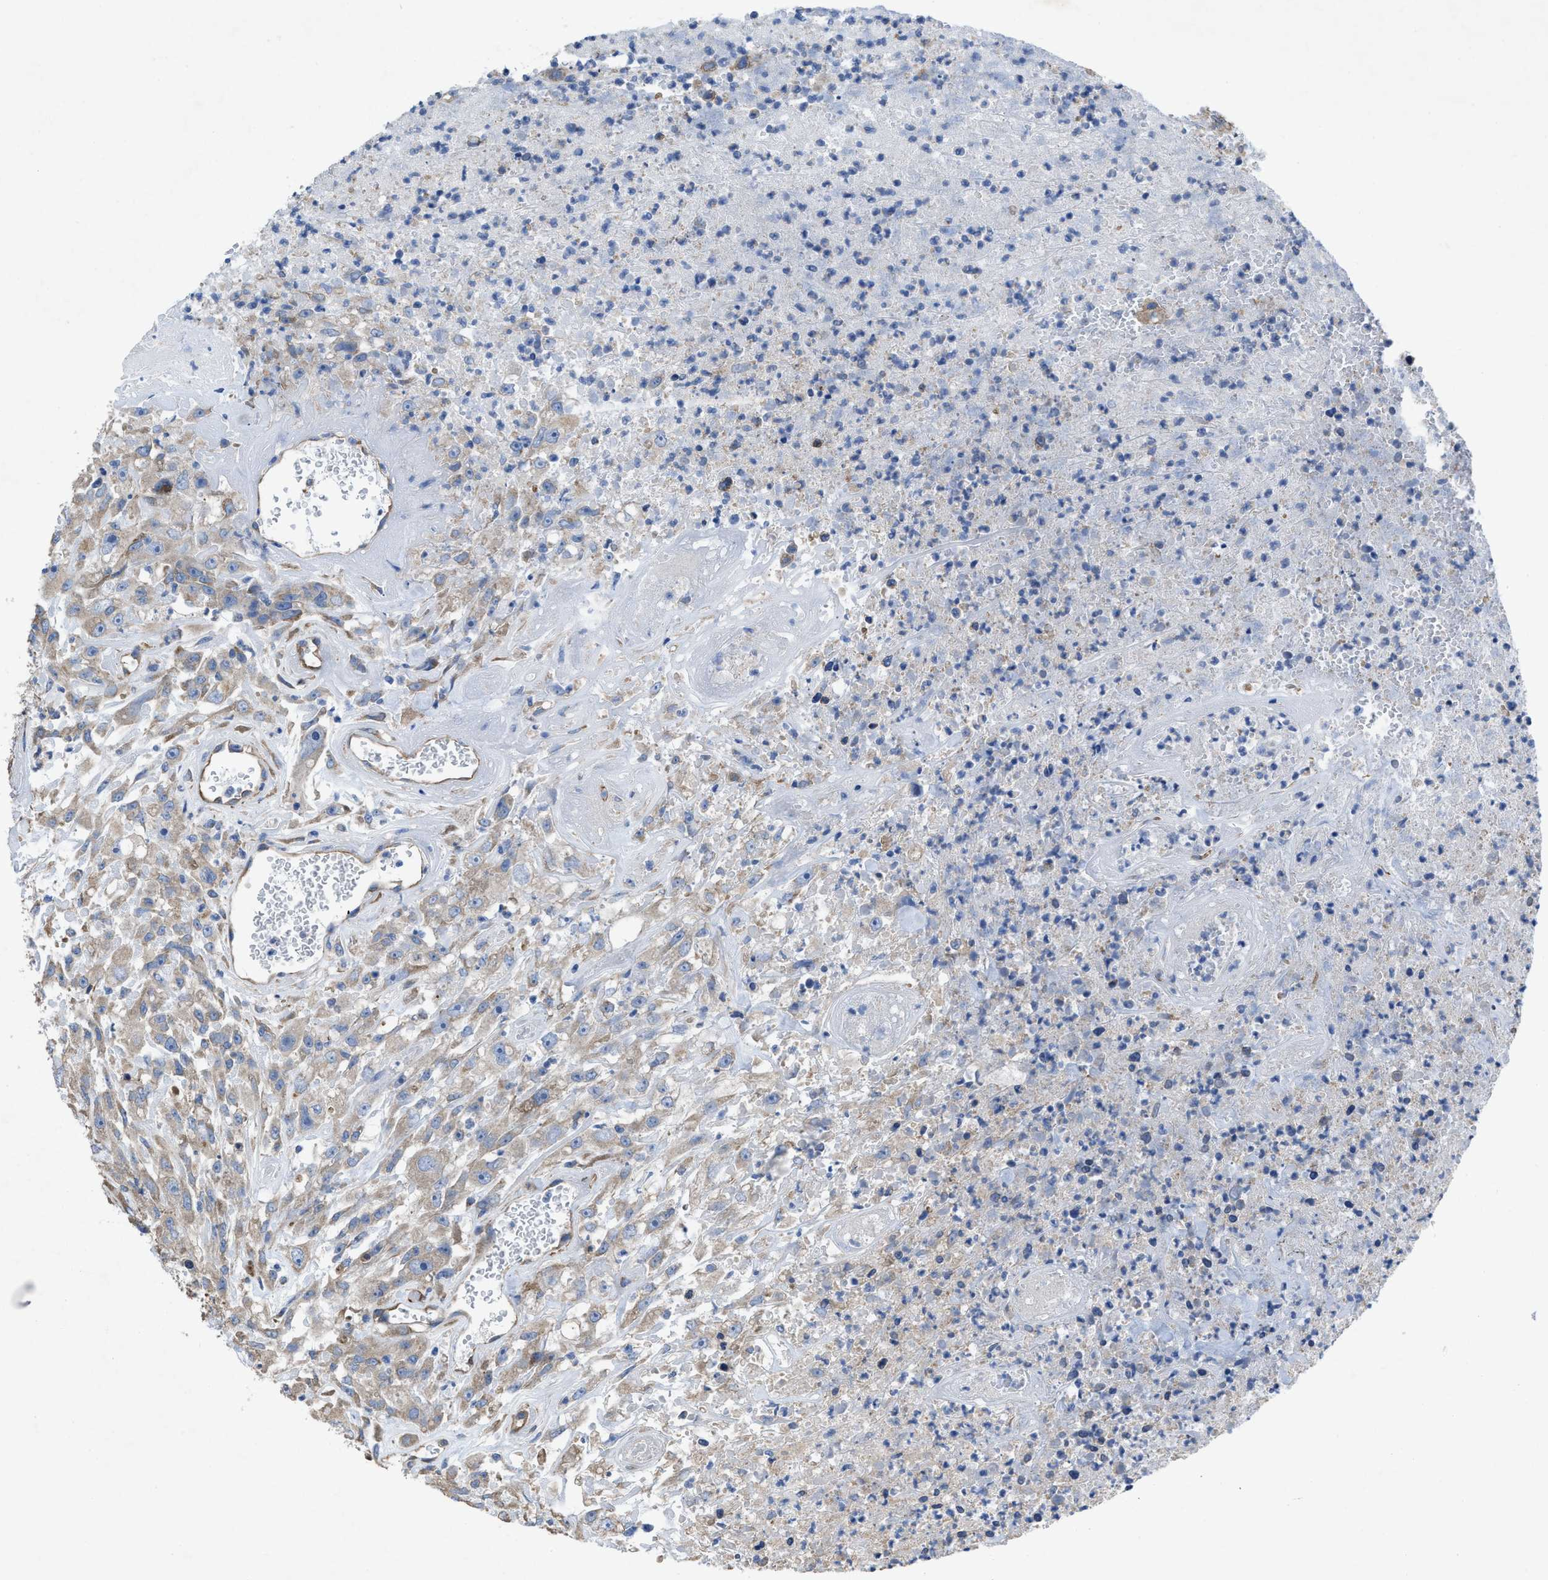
{"staining": {"intensity": "weak", "quantity": ">75%", "location": "cytoplasmic/membranous"}, "tissue": "urothelial cancer", "cell_type": "Tumor cells", "image_type": "cancer", "snomed": [{"axis": "morphology", "description": "Urothelial carcinoma, High grade"}, {"axis": "topography", "description": "Urinary bladder"}], "caption": "Immunohistochemistry (DAB (3,3'-diaminobenzidine)) staining of urothelial cancer reveals weak cytoplasmic/membranous protein staining in approximately >75% of tumor cells. (IHC, brightfield microscopy, high magnification).", "gene": "DOLPP1", "patient": {"sex": "male", "age": 46}}